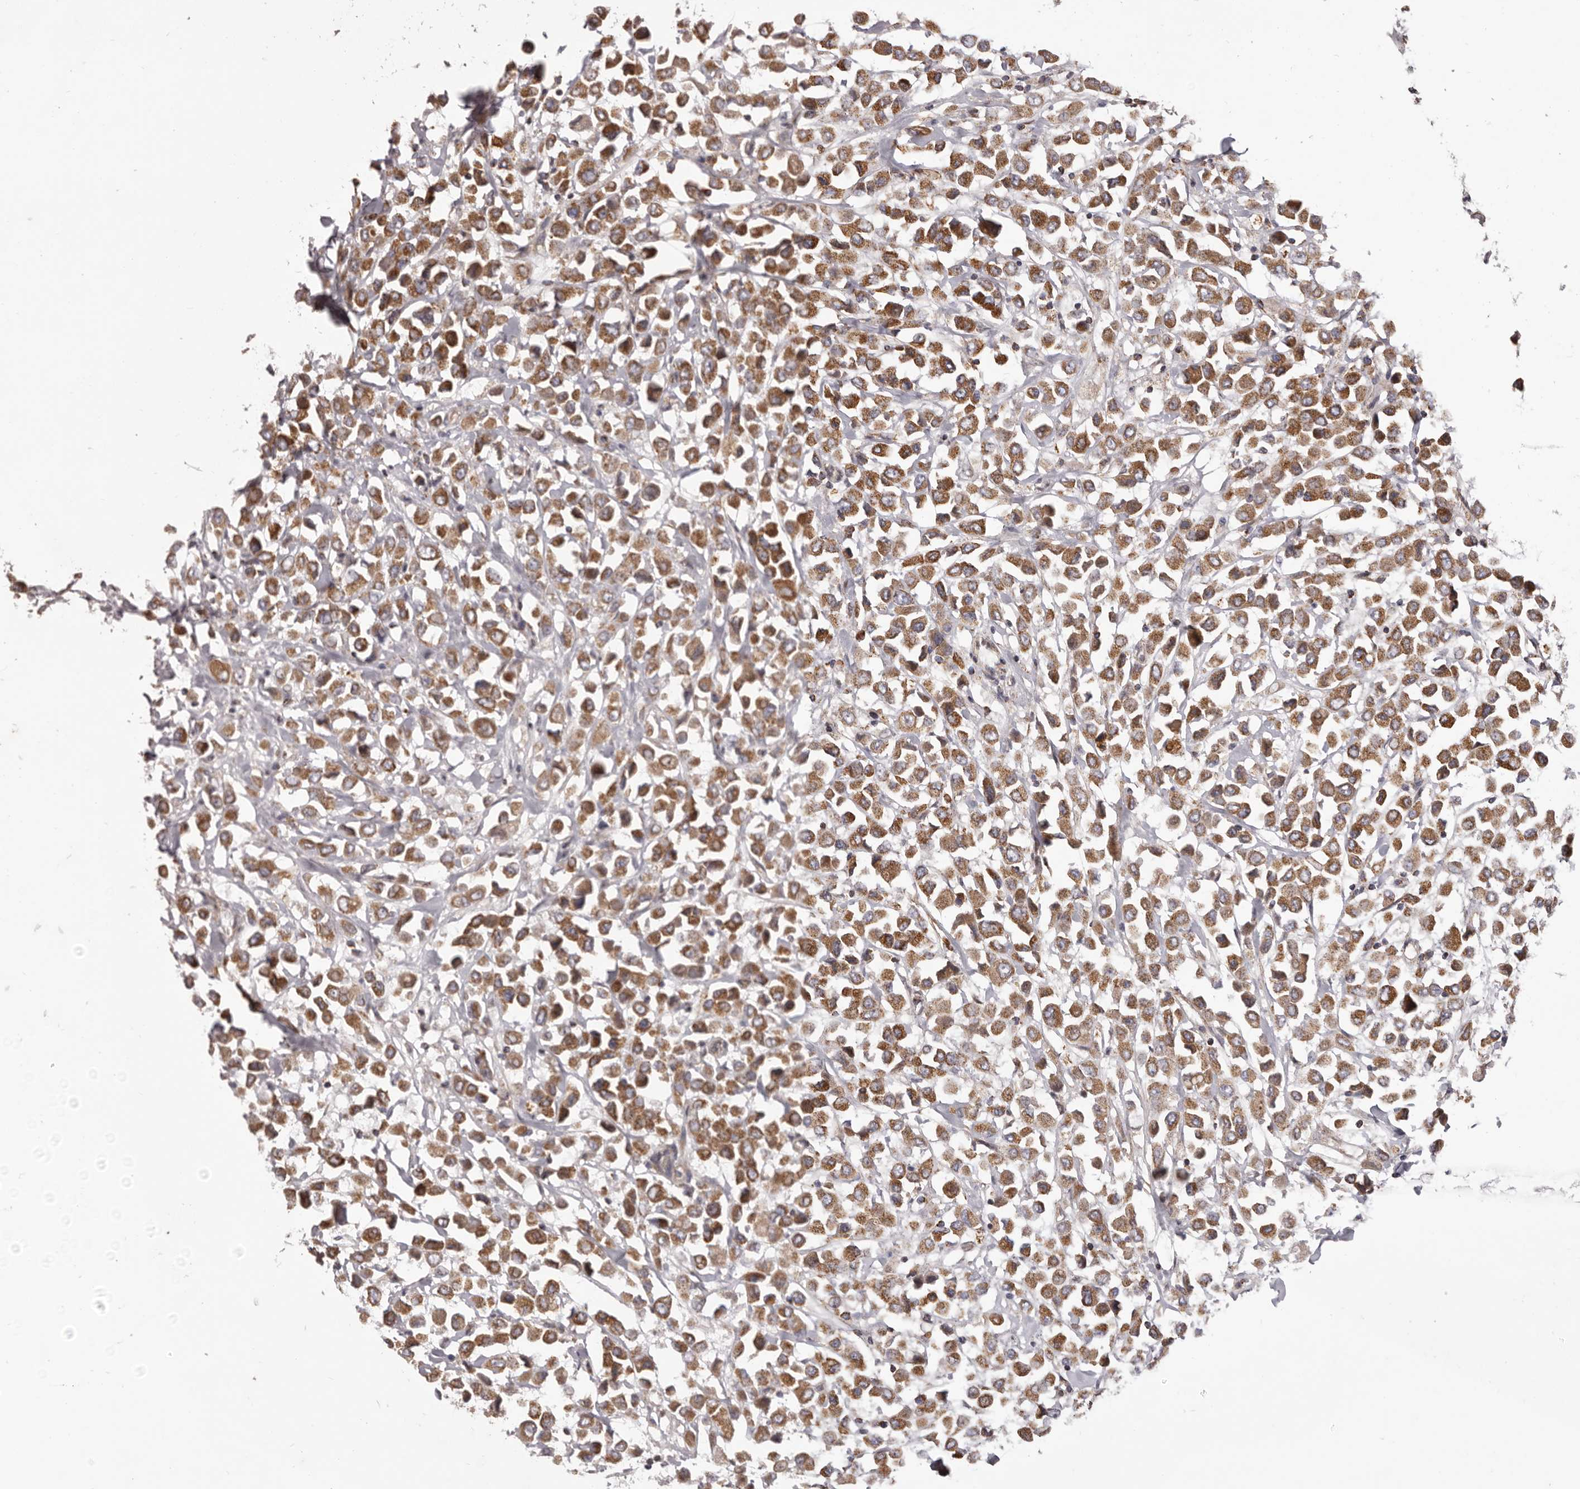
{"staining": {"intensity": "strong", "quantity": ">75%", "location": "cytoplasmic/membranous"}, "tissue": "breast cancer", "cell_type": "Tumor cells", "image_type": "cancer", "snomed": [{"axis": "morphology", "description": "Duct carcinoma"}, {"axis": "topography", "description": "Breast"}], "caption": "Breast intraductal carcinoma stained with a protein marker exhibits strong staining in tumor cells.", "gene": "CHRM2", "patient": {"sex": "female", "age": 61}}